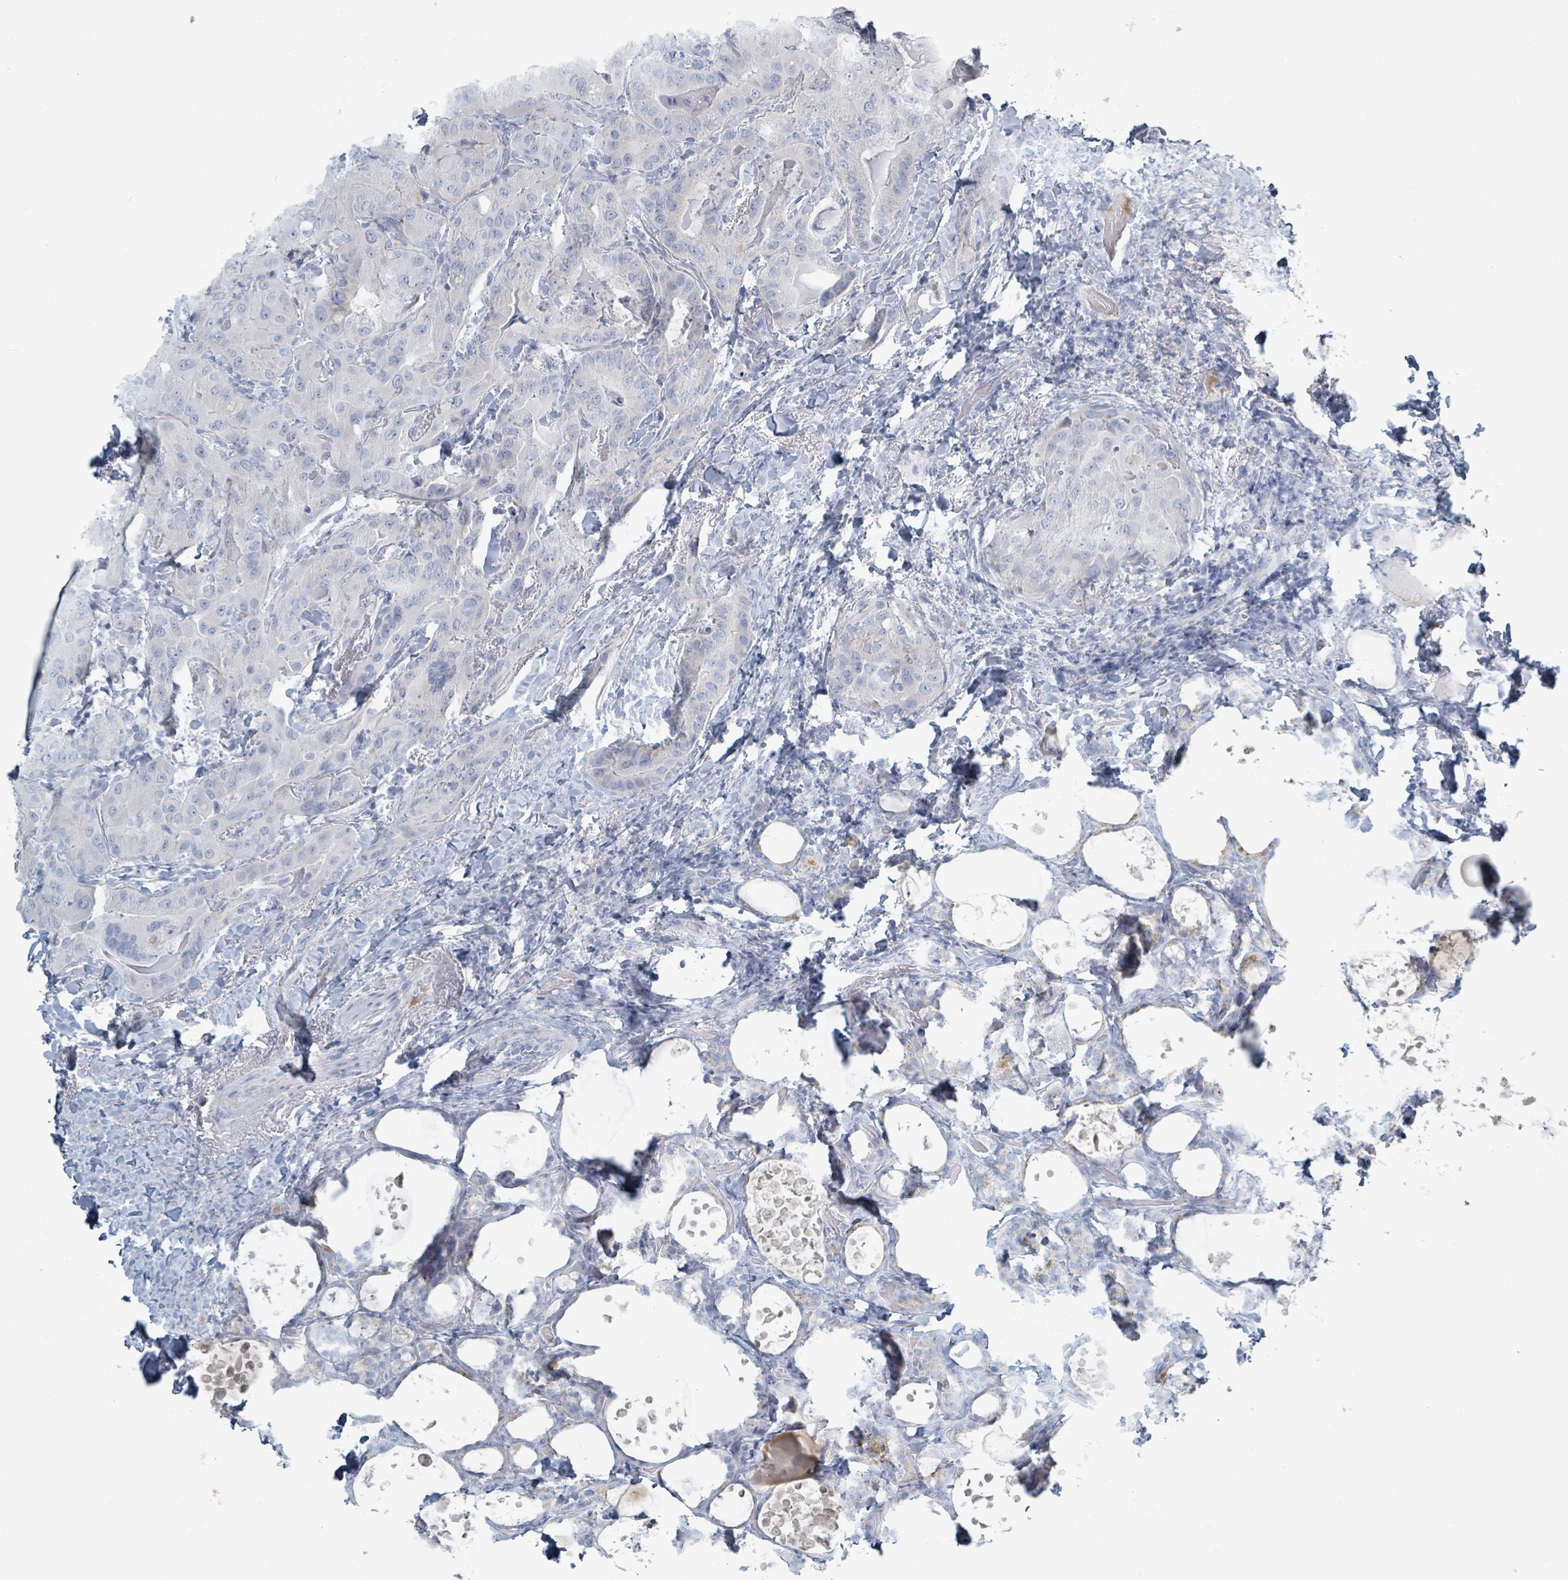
{"staining": {"intensity": "negative", "quantity": "none", "location": "none"}, "tissue": "thyroid cancer", "cell_type": "Tumor cells", "image_type": "cancer", "snomed": [{"axis": "morphology", "description": "Papillary adenocarcinoma, NOS"}, {"axis": "topography", "description": "Thyroid gland"}], "caption": "This is a micrograph of immunohistochemistry (IHC) staining of thyroid cancer (papillary adenocarcinoma), which shows no positivity in tumor cells.", "gene": "HEATR5A", "patient": {"sex": "female", "age": 68}}